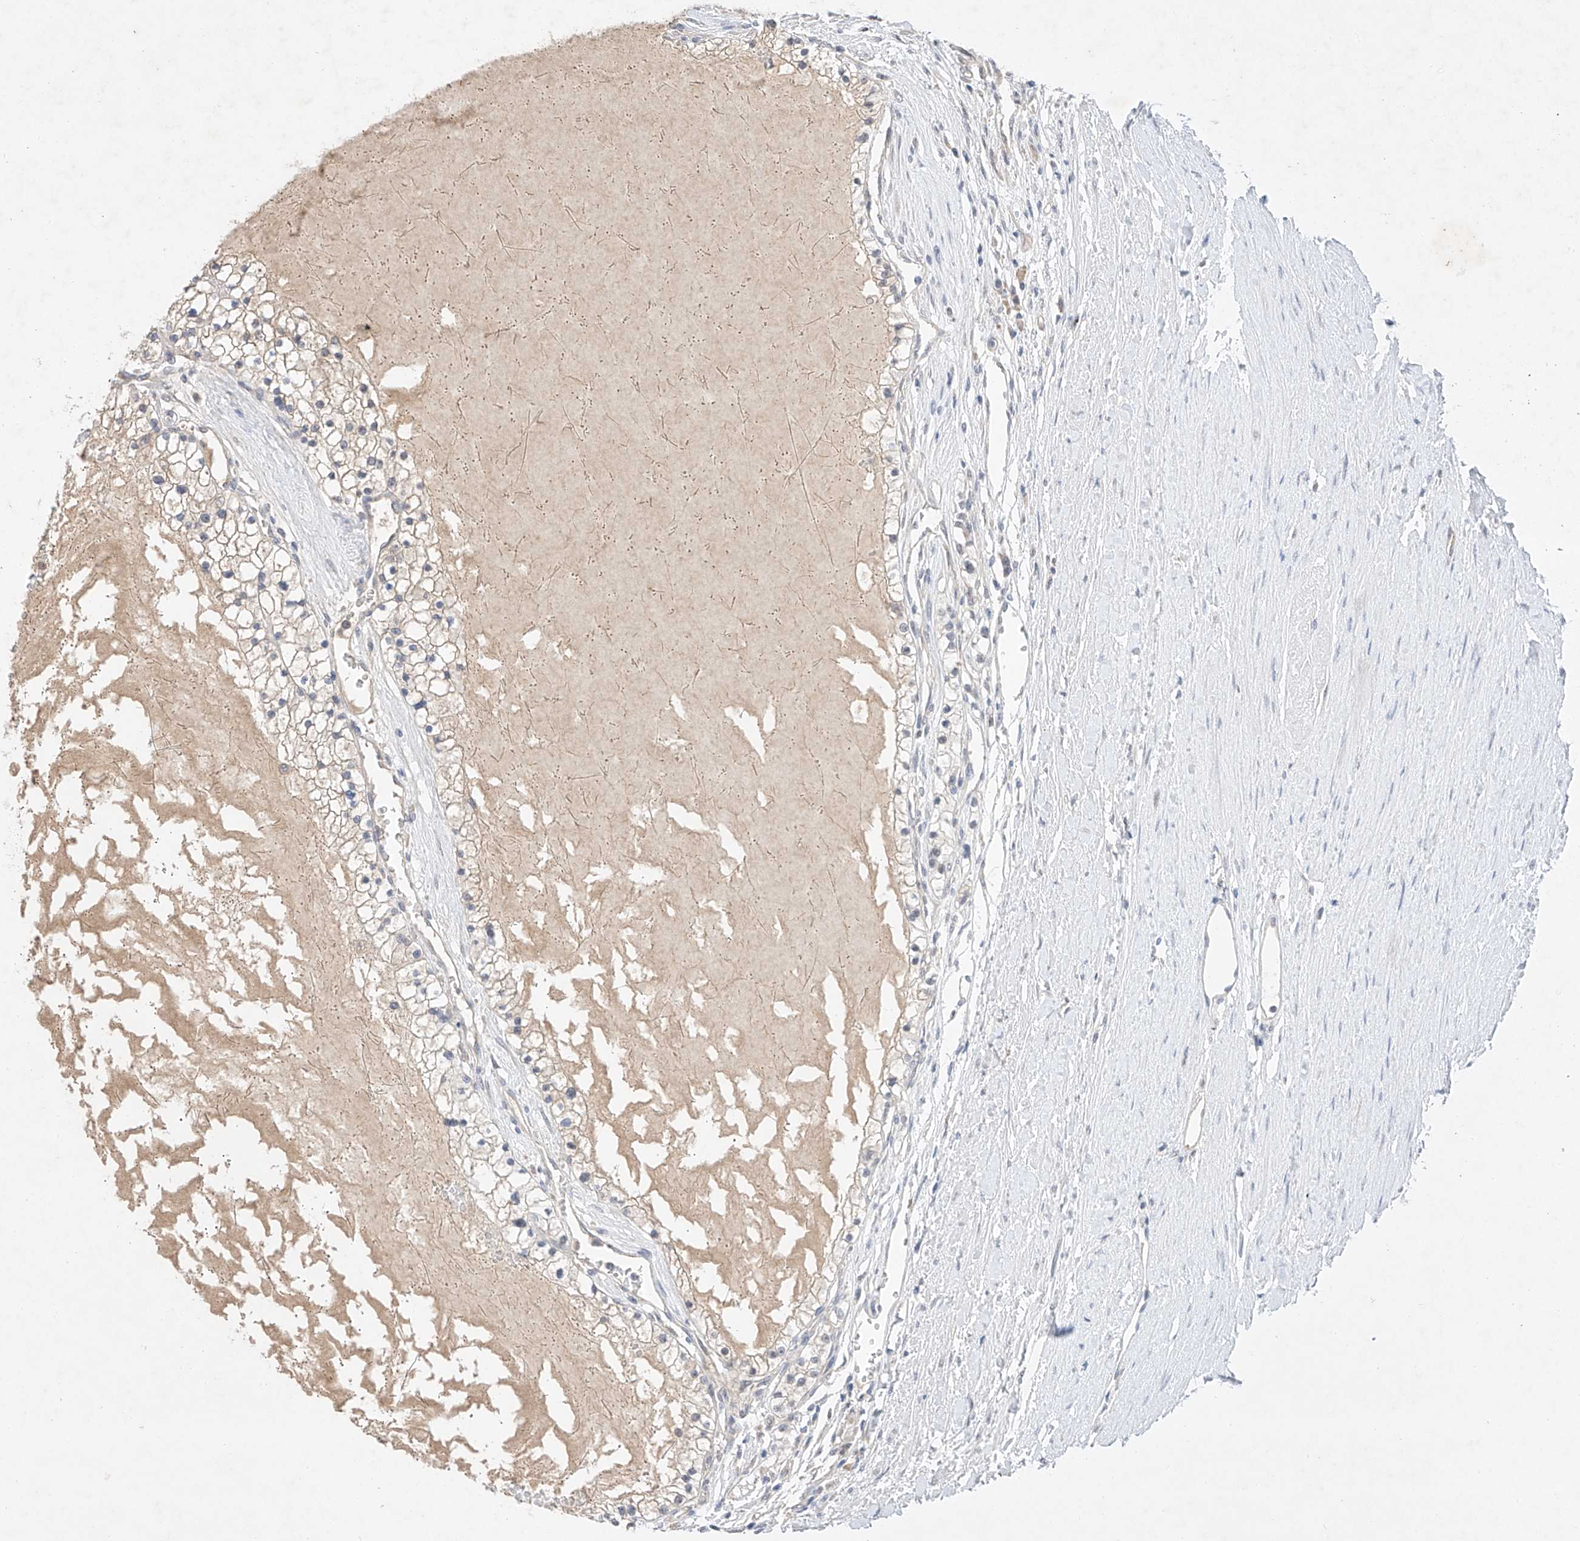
{"staining": {"intensity": "negative", "quantity": "none", "location": "none"}, "tissue": "renal cancer", "cell_type": "Tumor cells", "image_type": "cancer", "snomed": [{"axis": "morphology", "description": "Normal tissue, NOS"}, {"axis": "morphology", "description": "Adenocarcinoma, NOS"}, {"axis": "topography", "description": "Kidney"}], "caption": "High magnification brightfield microscopy of renal cancer stained with DAB (3,3'-diaminobenzidine) (brown) and counterstained with hematoxylin (blue): tumor cells show no significant staining.", "gene": "IL22RA2", "patient": {"sex": "male", "age": 68}}